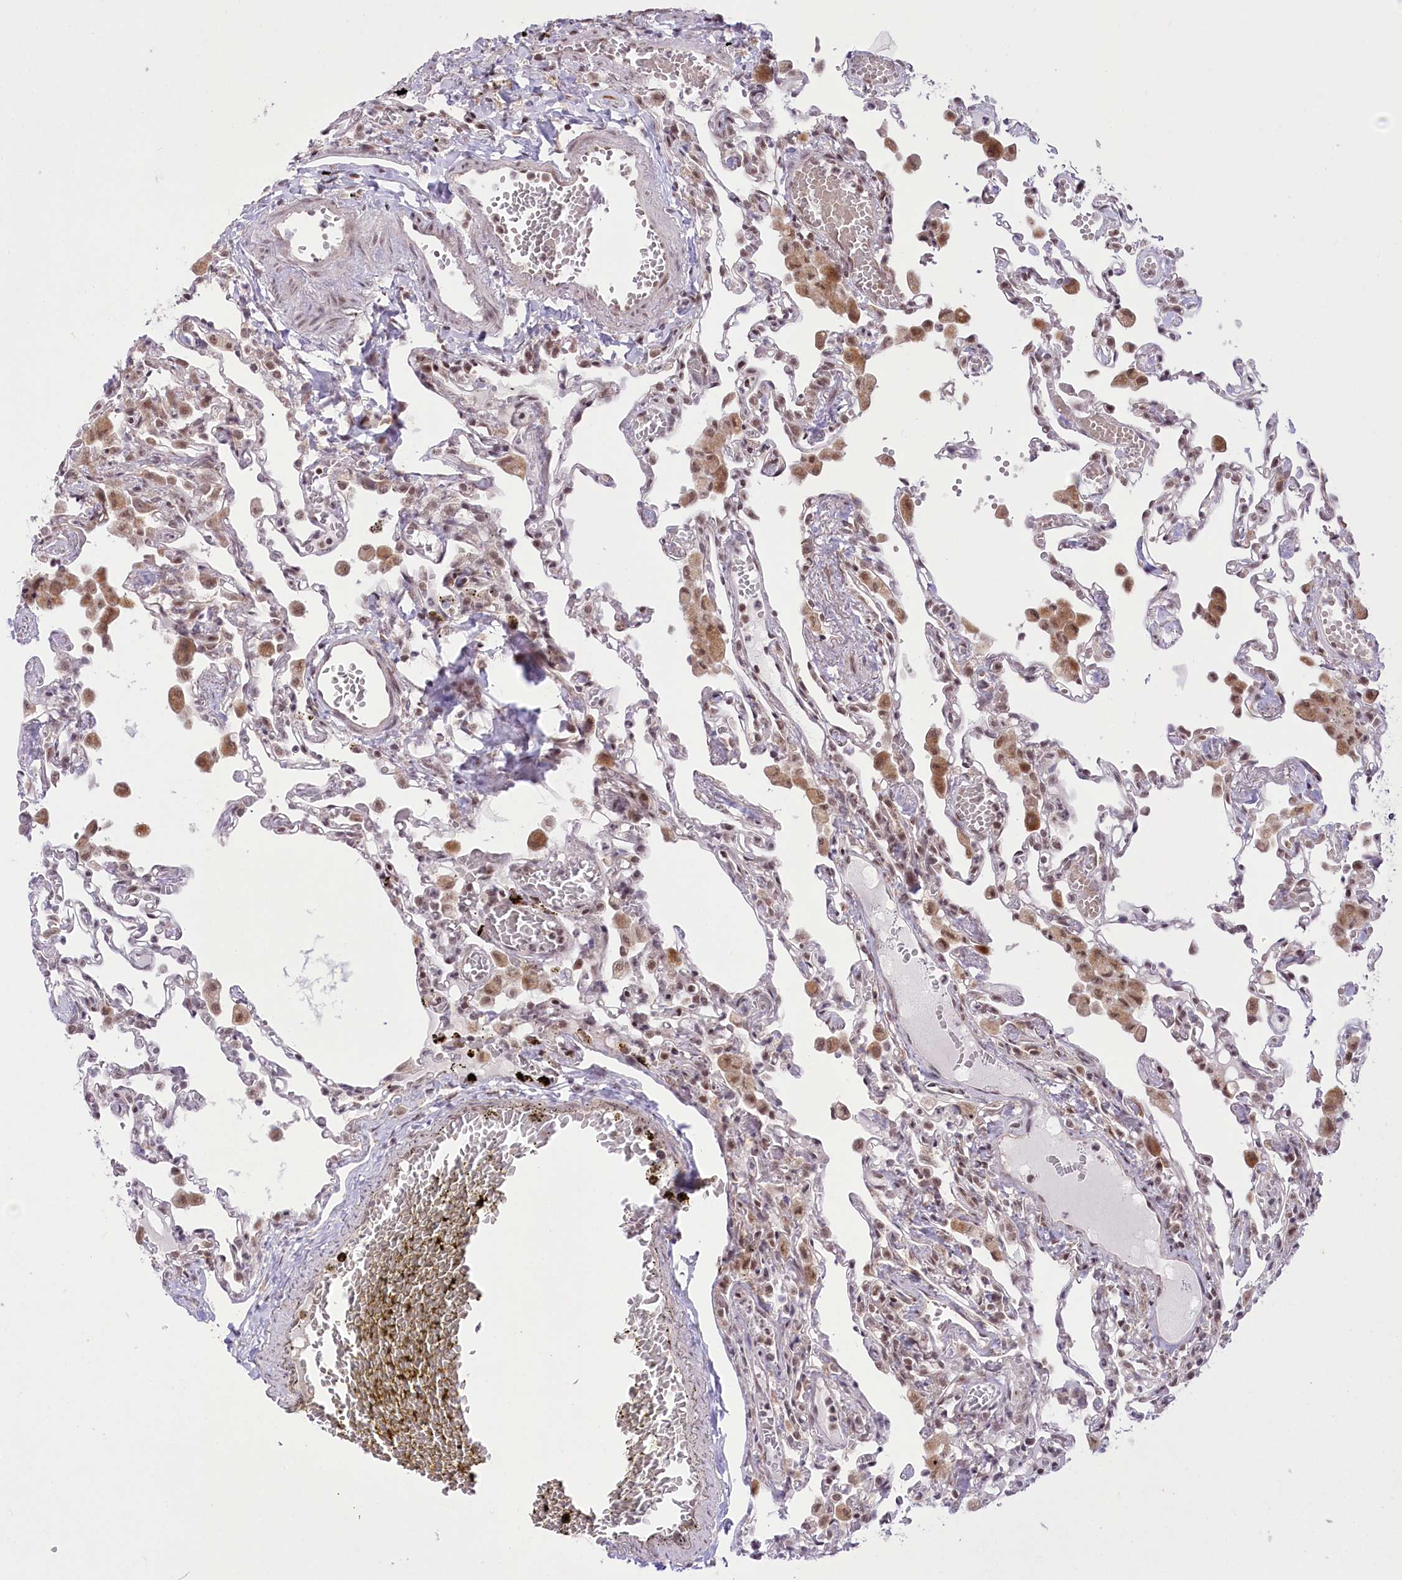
{"staining": {"intensity": "moderate", "quantity": "<25%", "location": "cytoplasmic/membranous,nuclear"}, "tissue": "lung", "cell_type": "Alveolar cells", "image_type": "normal", "snomed": [{"axis": "morphology", "description": "Normal tissue, NOS"}, {"axis": "topography", "description": "Bronchus"}, {"axis": "topography", "description": "Lung"}], "caption": "High-magnification brightfield microscopy of normal lung stained with DAB (3,3'-diaminobenzidine) (brown) and counterstained with hematoxylin (blue). alveolar cells exhibit moderate cytoplasmic/membranous,nuclear positivity is identified in about<25% of cells. Immunohistochemistry (ihc) stains the protein in brown and the nuclei are stained blue.", "gene": "ZMAT2", "patient": {"sex": "female", "age": 49}}